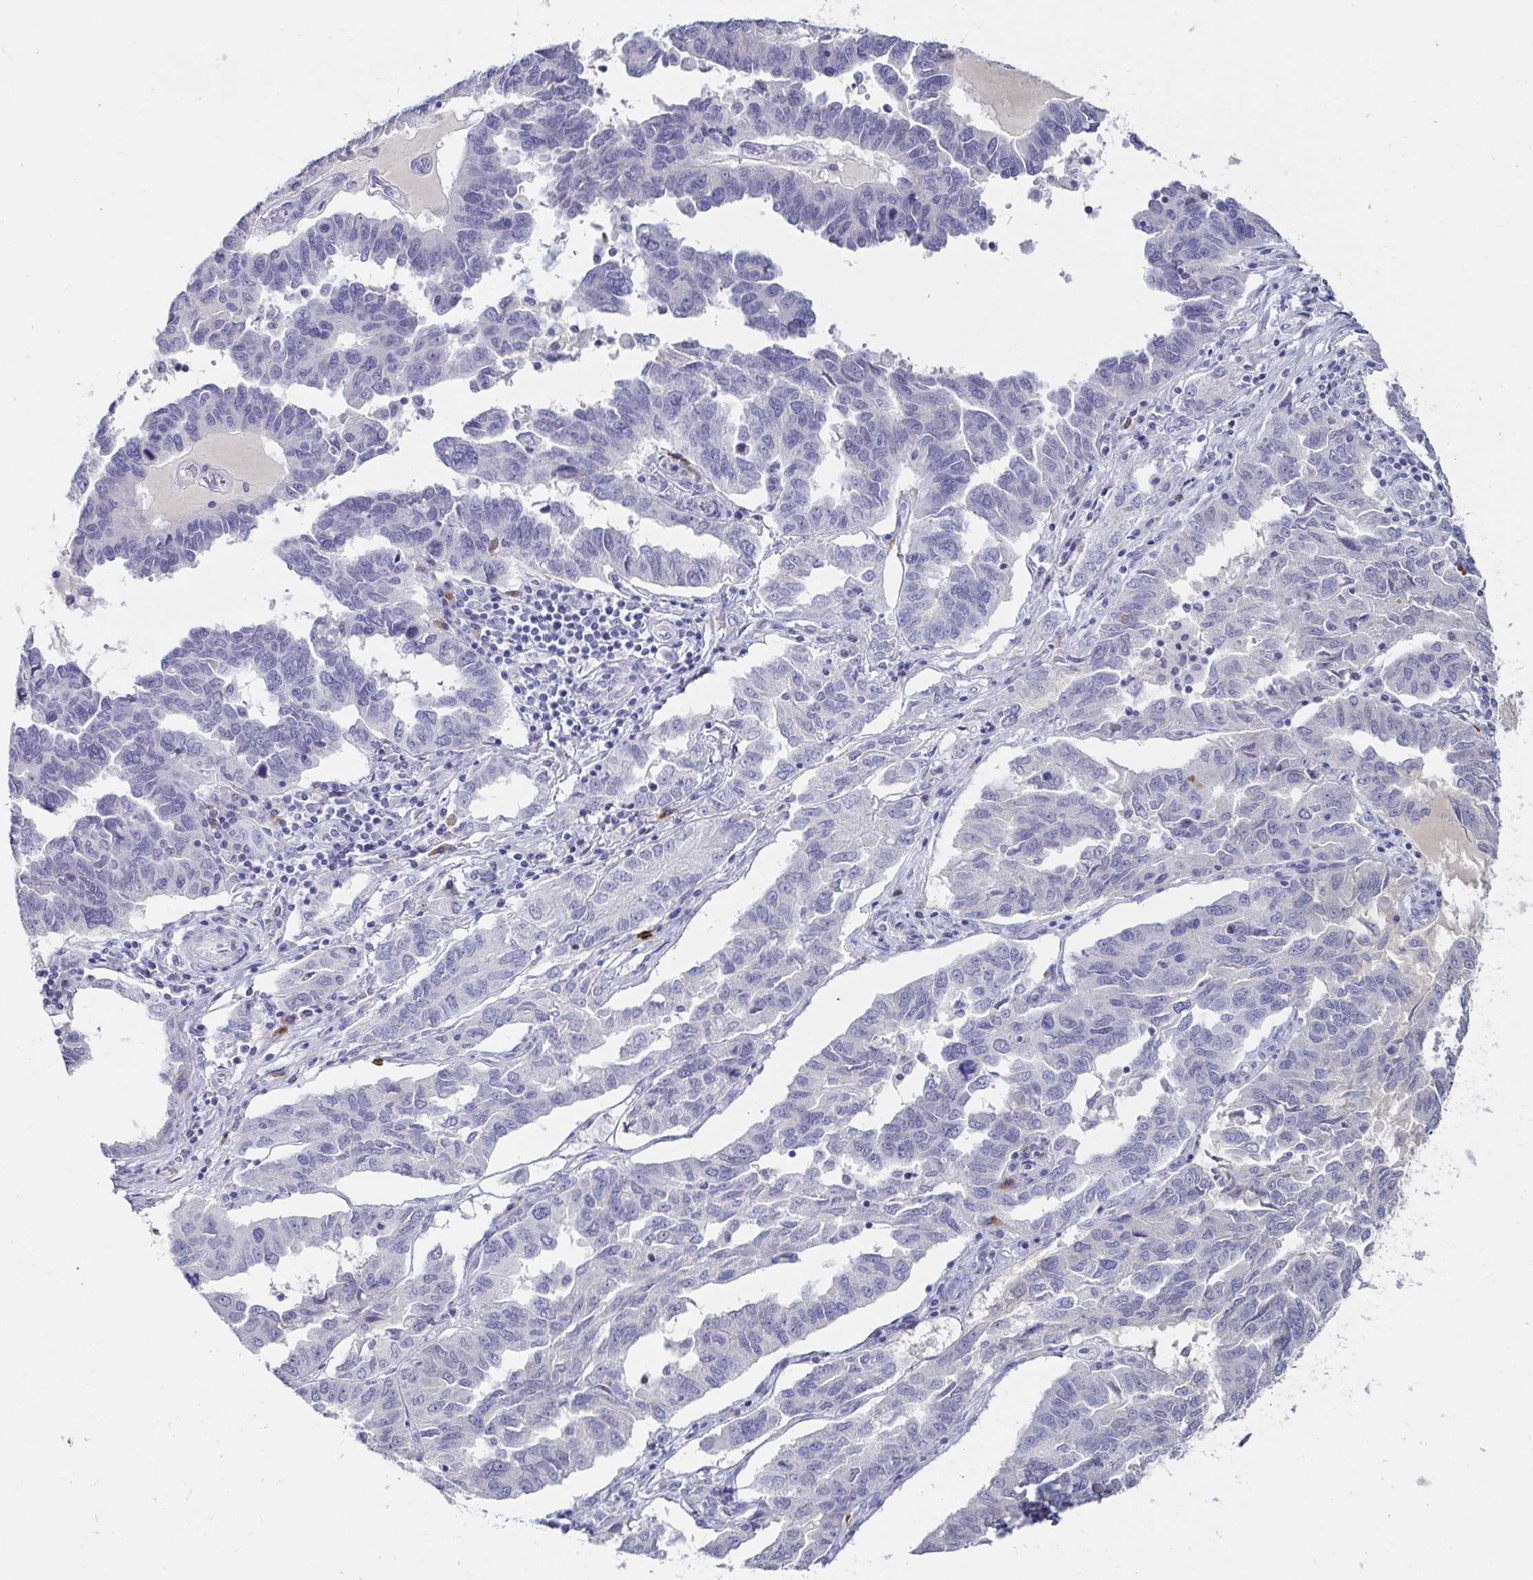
{"staining": {"intensity": "negative", "quantity": "none", "location": "none"}, "tissue": "ovarian cancer", "cell_type": "Tumor cells", "image_type": "cancer", "snomed": [{"axis": "morphology", "description": "Cystadenocarcinoma, serous, NOS"}, {"axis": "topography", "description": "Ovary"}], "caption": "IHC image of human ovarian cancer stained for a protein (brown), which displays no staining in tumor cells.", "gene": "C4orf17", "patient": {"sex": "female", "age": 64}}